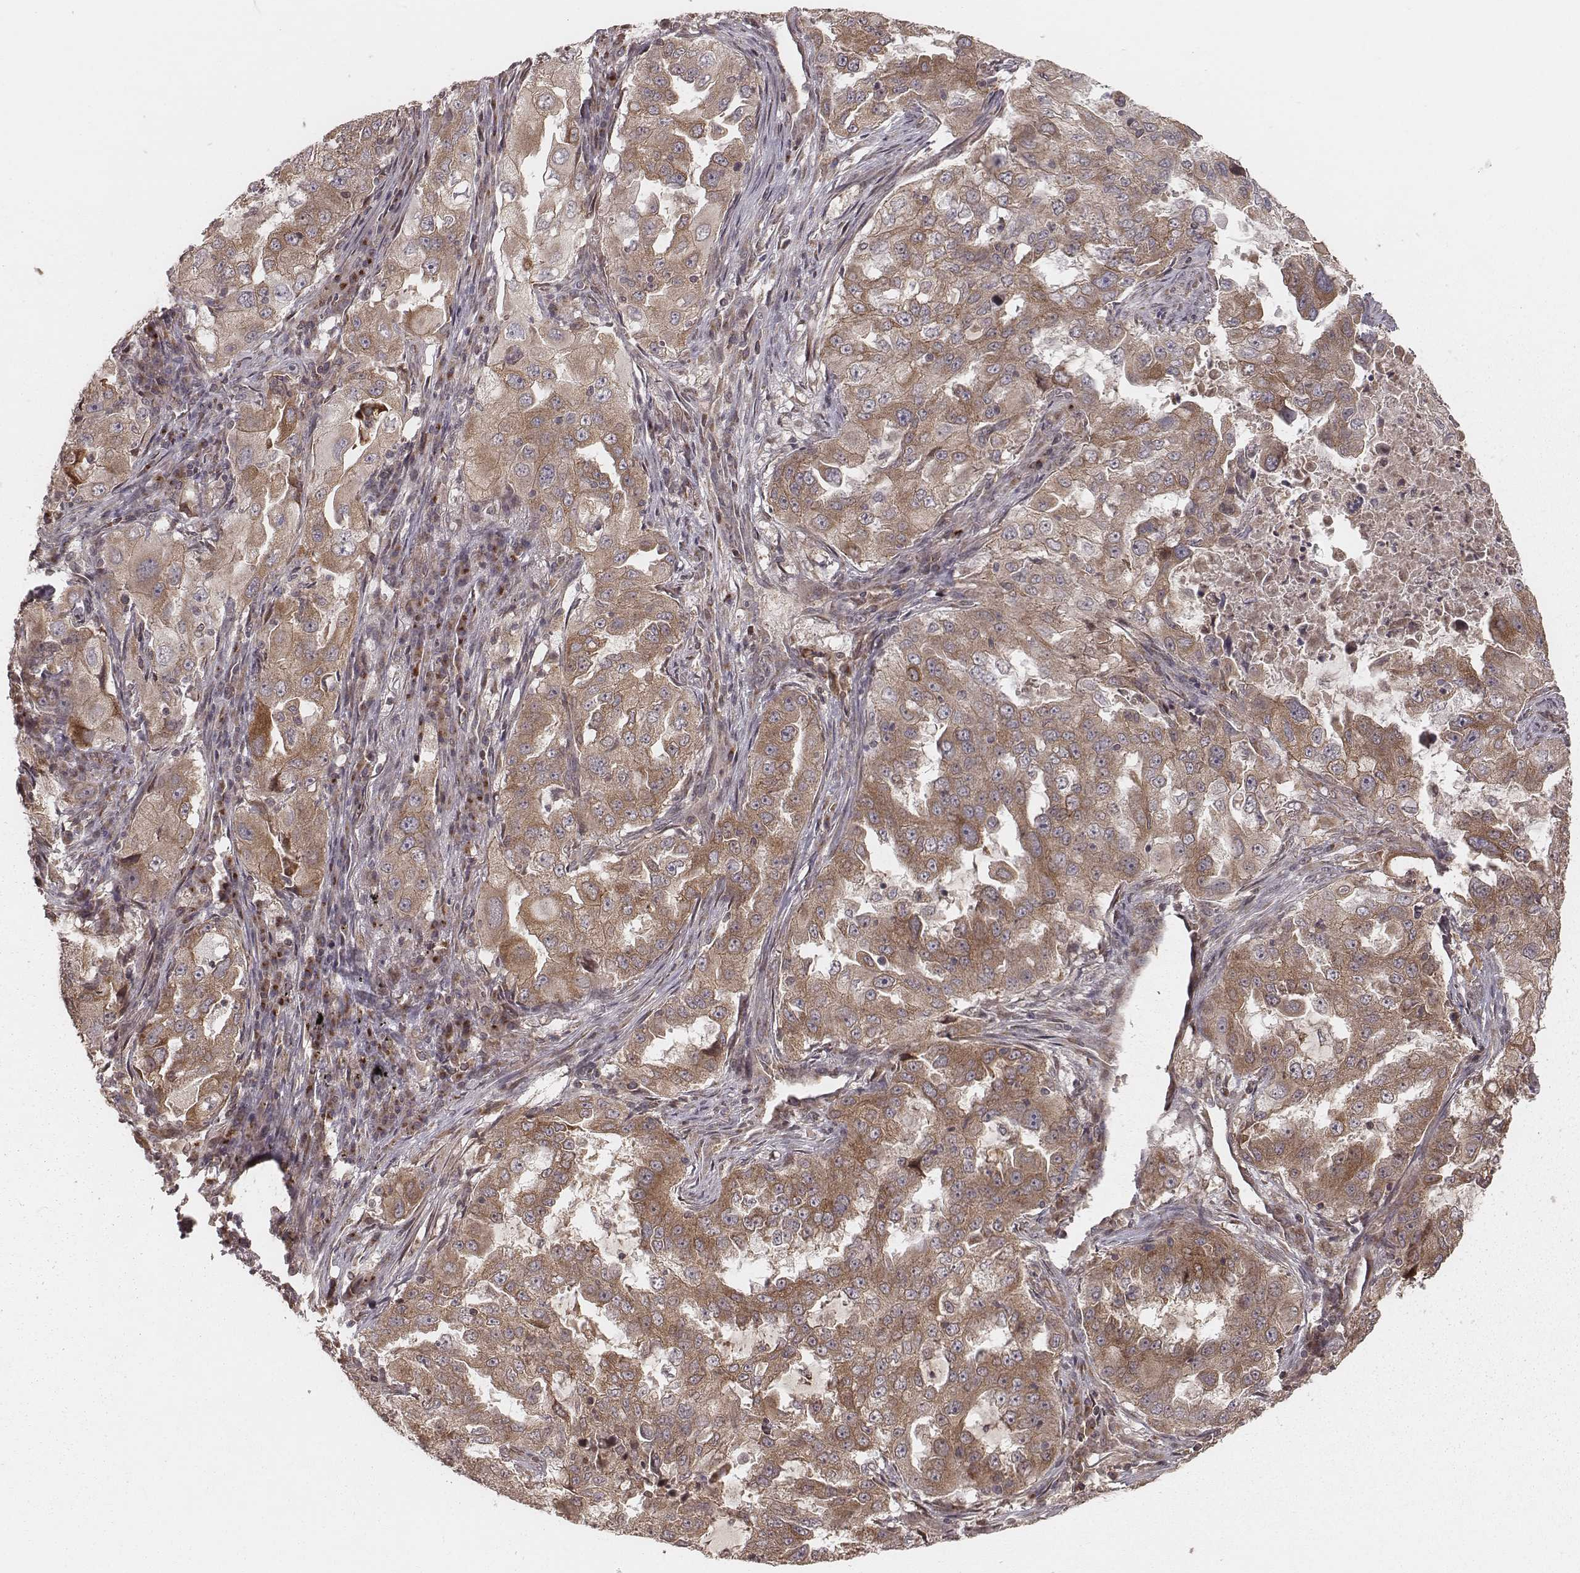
{"staining": {"intensity": "moderate", "quantity": ">75%", "location": "cytoplasmic/membranous"}, "tissue": "lung cancer", "cell_type": "Tumor cells", "image_type": "cancer", "snomed": [{"axis": "morphology", "description": "Adenocarcinoma, NOS"}, {"axis": "topography", "description": "Lung"}], "caption": "IHC photomicrograph of lung cancer (adenocarcinoma) stained for a protein (brown), which displays medium levels of moderate cytoplasmic/membranous staining in about >75% of tumor cells.", "gene": "MYO19", "patient": {"sex": "female", "age": 61}}